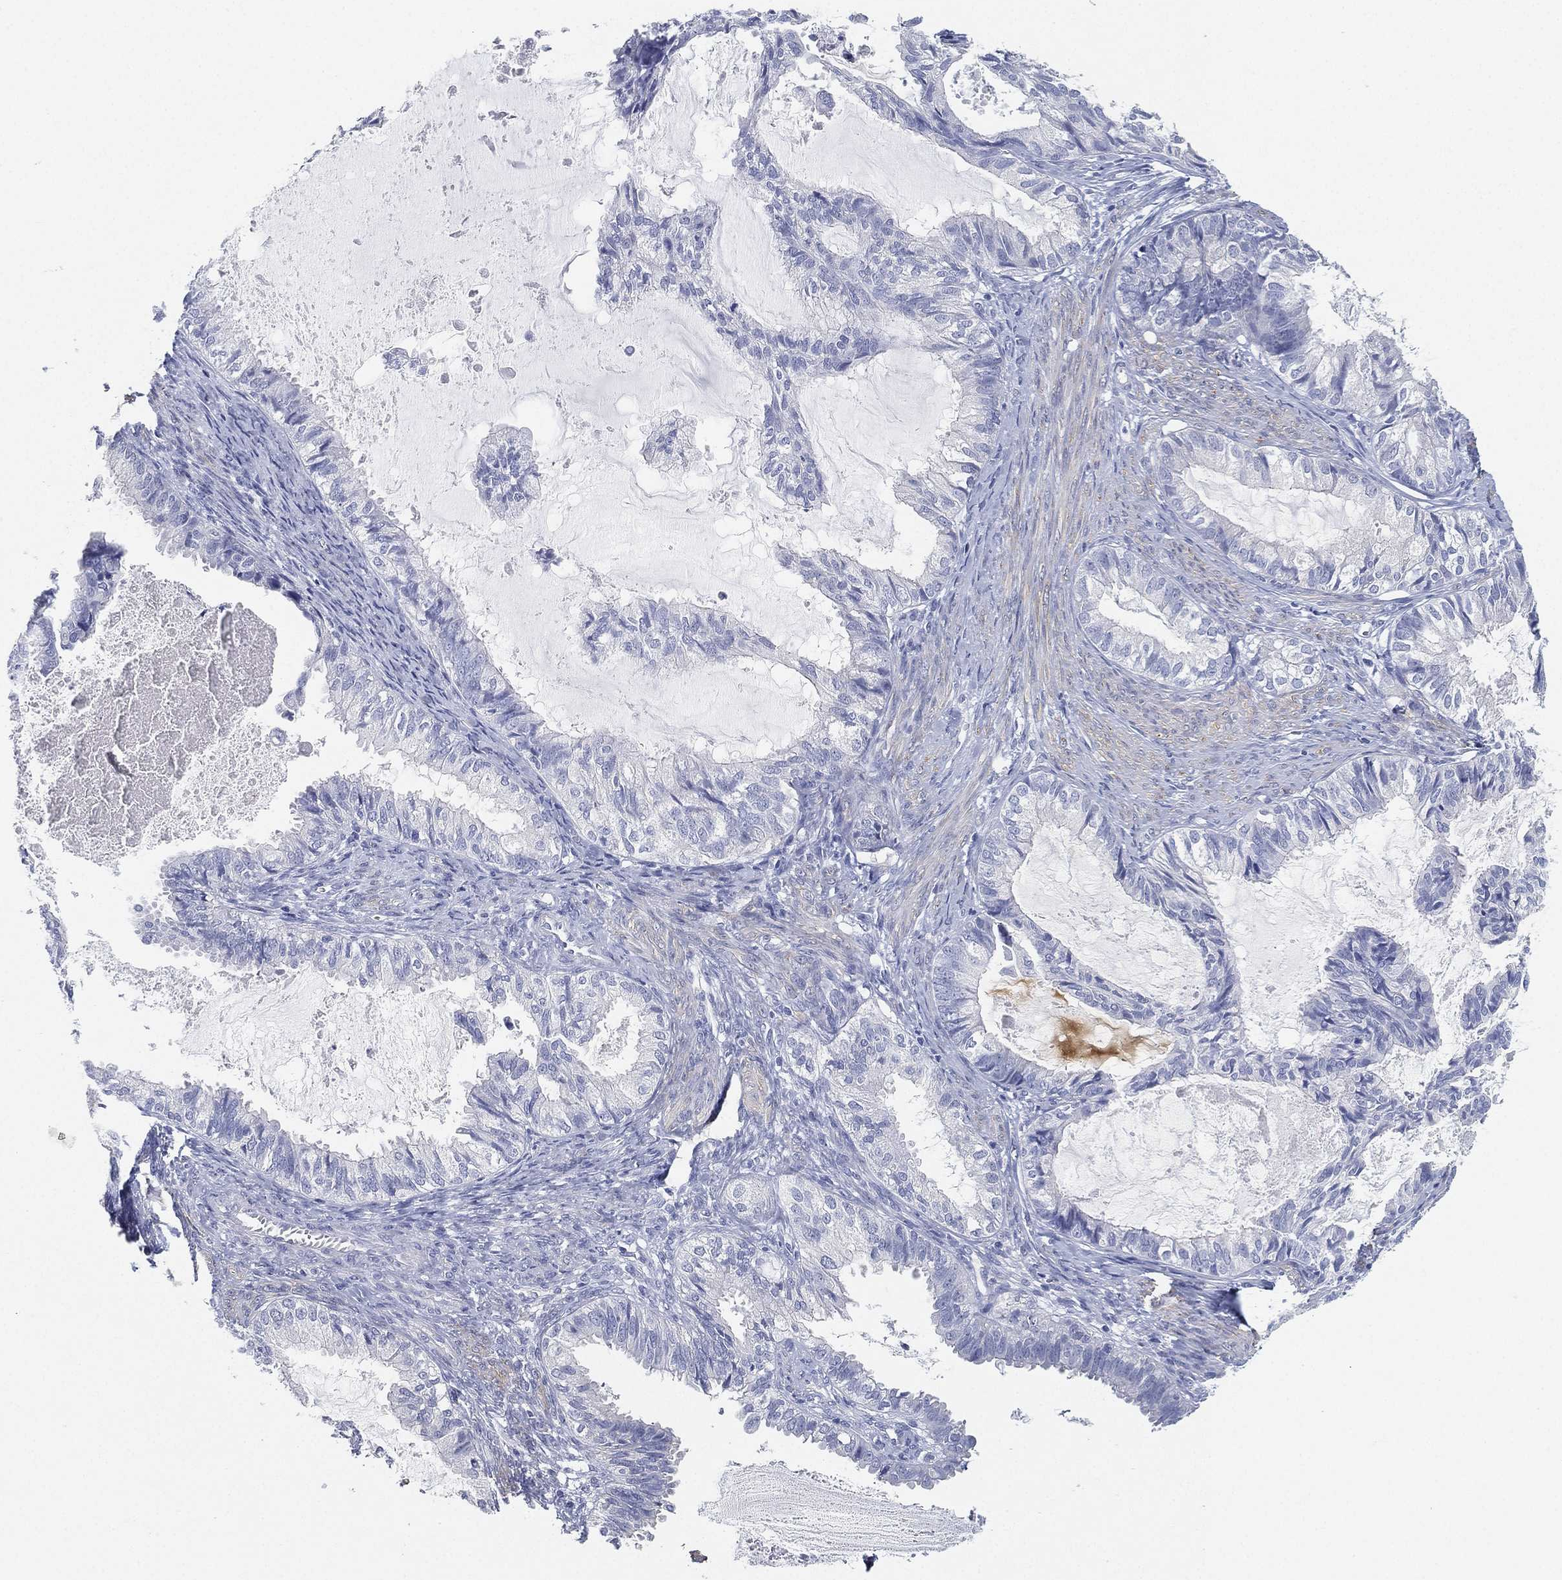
{"staining": {"intensity": "negative", "quantity": "none", "location": "none"}, "tissue": "endometrial cancer", "cell_type": "Tumor cells", "image_type": "cancer", "snomed": [{"axis": "morphology", "description": "Adenocarcinoma, NOS"}, {"axis": "topography", "description": "Endometrium"}], "caption": "This image is of endometrial cancer (adenocarcinoma) stained with IHC to label a protein in brown with the nuclei are counter-stained blue. There is no expression in tumor cells.", "gene": "FAM187B", "patient": {"sex": "female", "age": 86}}